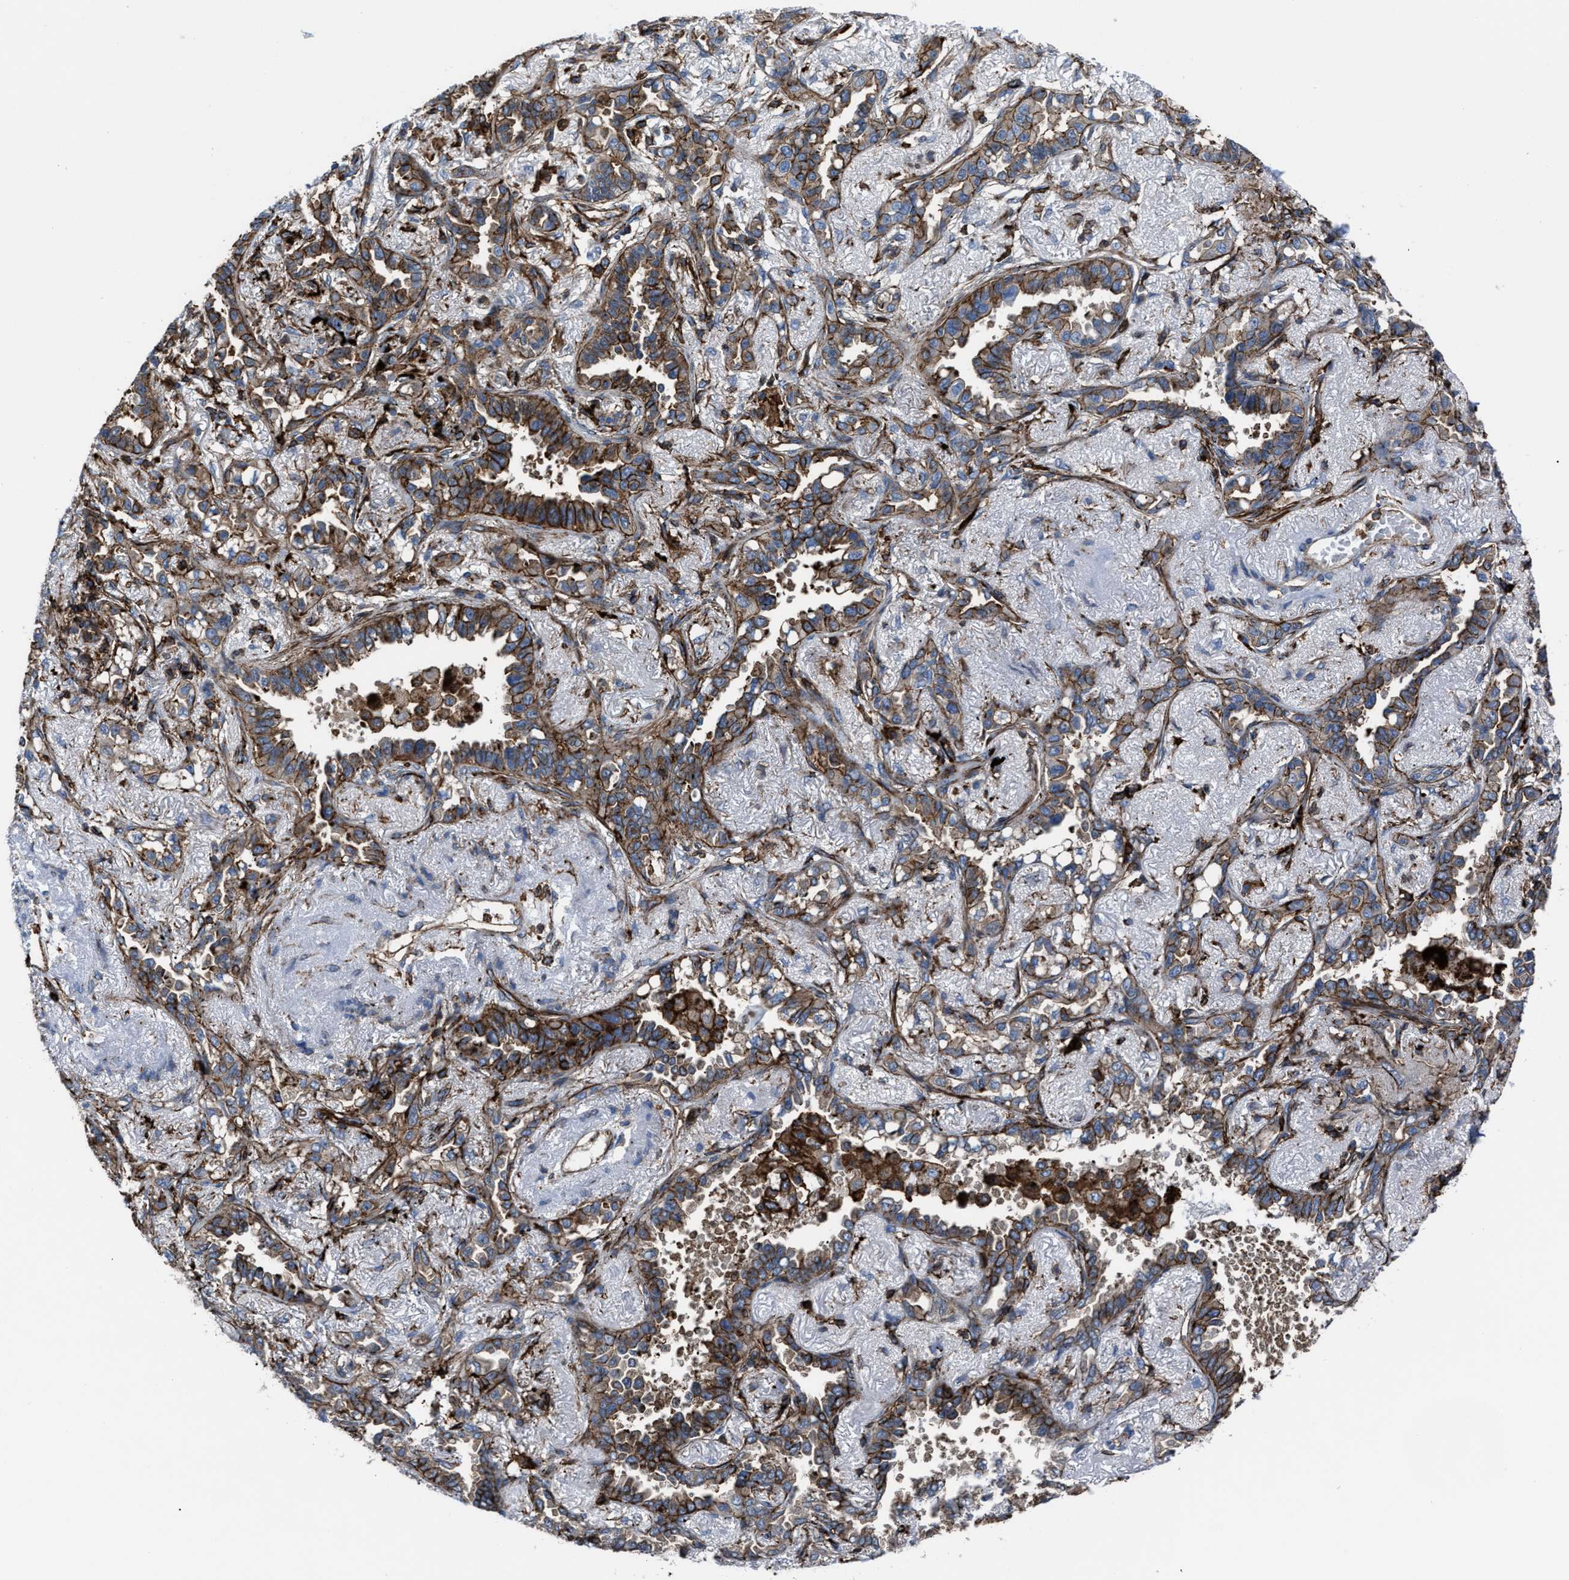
{"staining": {"intensity": "moderate", "quantity": ">75%", "location": "cytoplasmic/membranous"}, "tissue": "lung cancer", "cell_type": "Tumor cells", "image_type": "cancer", "snomed": [{"axis": "morphology", "description": "Adenocarcinoma, NOS"}, {"axis": "topography", "description": "Lung"}], "caption": "Immunohistochemical staining of human lung cancer exhibits medium levels of moderate cytoplasmic/membranous expression in approximately >75% of tumor cells. (Brightfield microscopy of DAB IHC at high magnification).", "gene": "AGPAT2", "patient": {"sex": "male", "age": 59}}